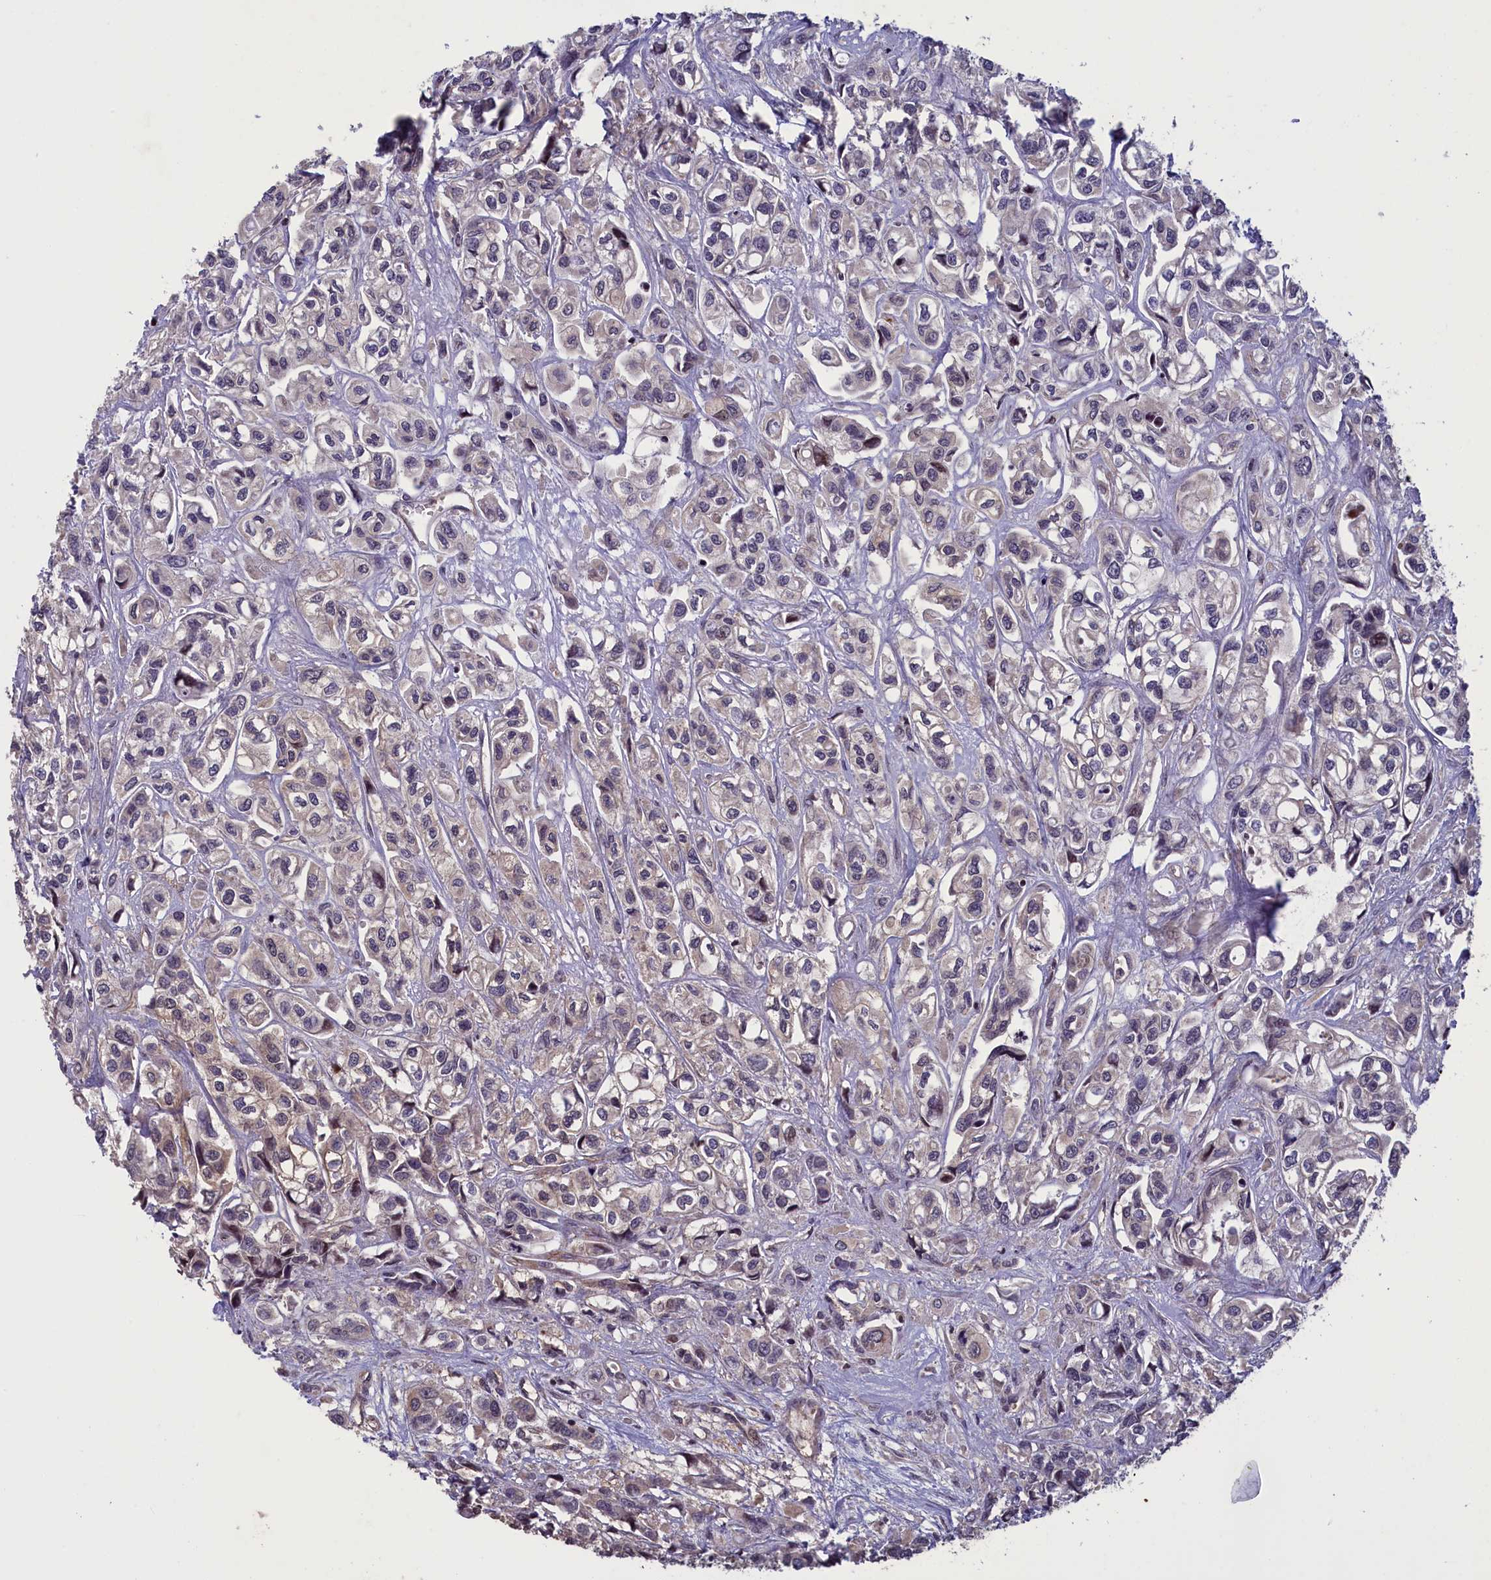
{"staining": {"intensity": "weak", "quantity": "<25%", "location": "cytoplasmic/membranous"}, "tissue": "urothelial cancer", "cell_type": "Tumor cells", "image_type": "cancer", "snomed": [{"axis": "morphology", "description": "Urothelial carcinoma, High grade"}, {"axis": "topography", "description": "Urinary bladder"}], "caption": "Tumor cells show no significant protein positivity in urothelial cancer.", "gene": "NUBP1", "patient": {"sex": "male", "age": 67}}